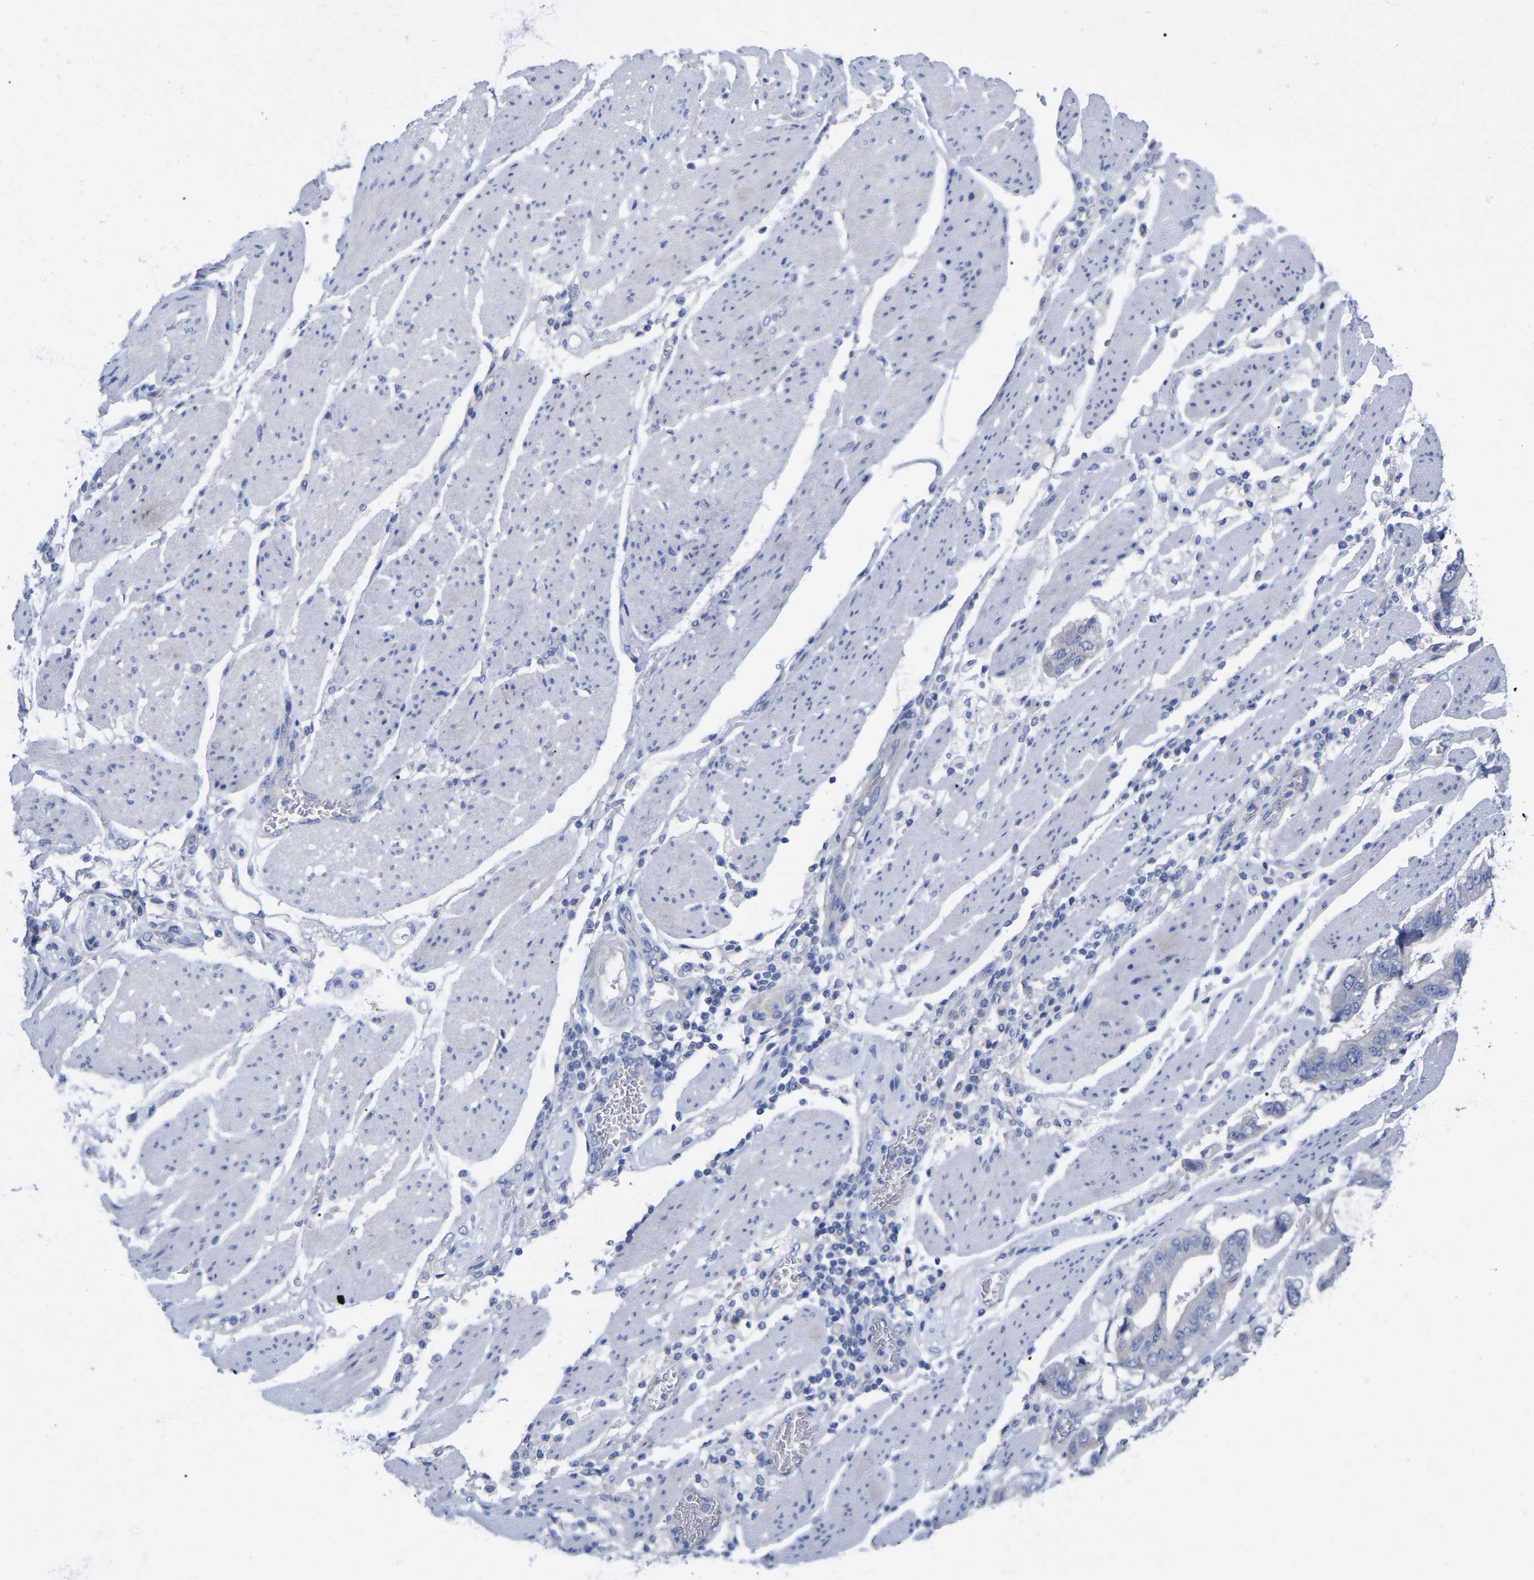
{"staining": {"intensity": "negative", "quantity": "none", "location": "none"}, "tissue": "stomach cancer", "cell_type": "Tumor cells", "image_type": "cancer", "snomed": [{"axis": "morphology", "description": "Normal tissue, NOS"}, {"axis": "morphology", "description": "Adenocarcinoma, NOS"}, {"axis": "topography", "description": "Stomach"}], "caption": "Tumor cells are negative for brown protein staining in stomach adenocarcinoma.", "gene": "HAPLN1", "patient": {"sex": "male", "age": 62}}